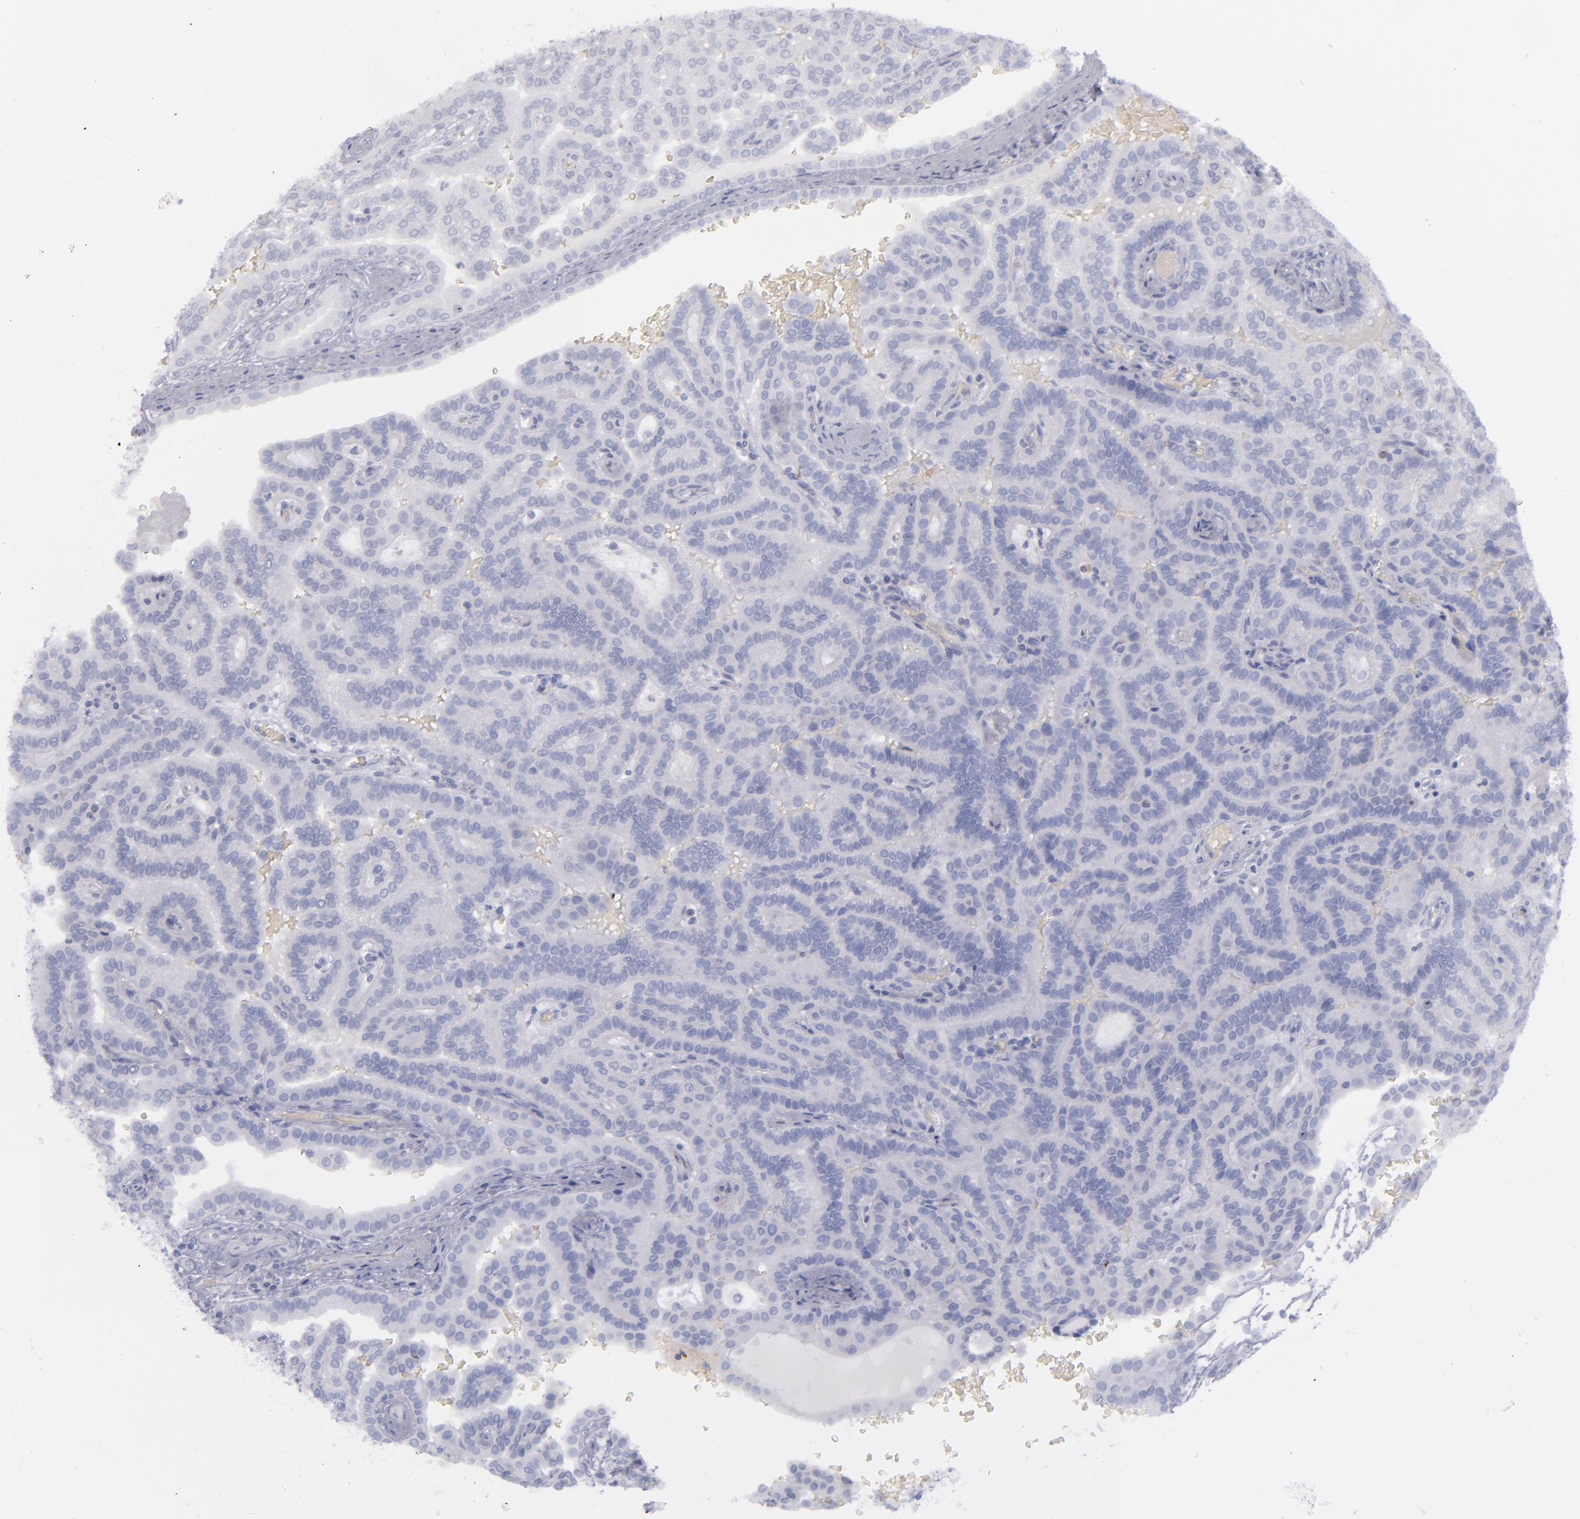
{"staining": {"intensity": "negative", "quantity": "none", "location": "none"}, "tissue": "renal cancer", "cell_type": "Tumor cells", "image_type": "cancer", "snomed": [{"axis": "morphology", "description": "Adenocarcinoma, NOS"}, {"axis": "topography", "description": "Kidney"}], "caption": "A photomicrograph of renal cancer (adenocarcinoma) stained for a protein demonstrates no brown staining in tumor cells.", "gene": "CD22", "patient": {"sex": "male", "age": 61}}